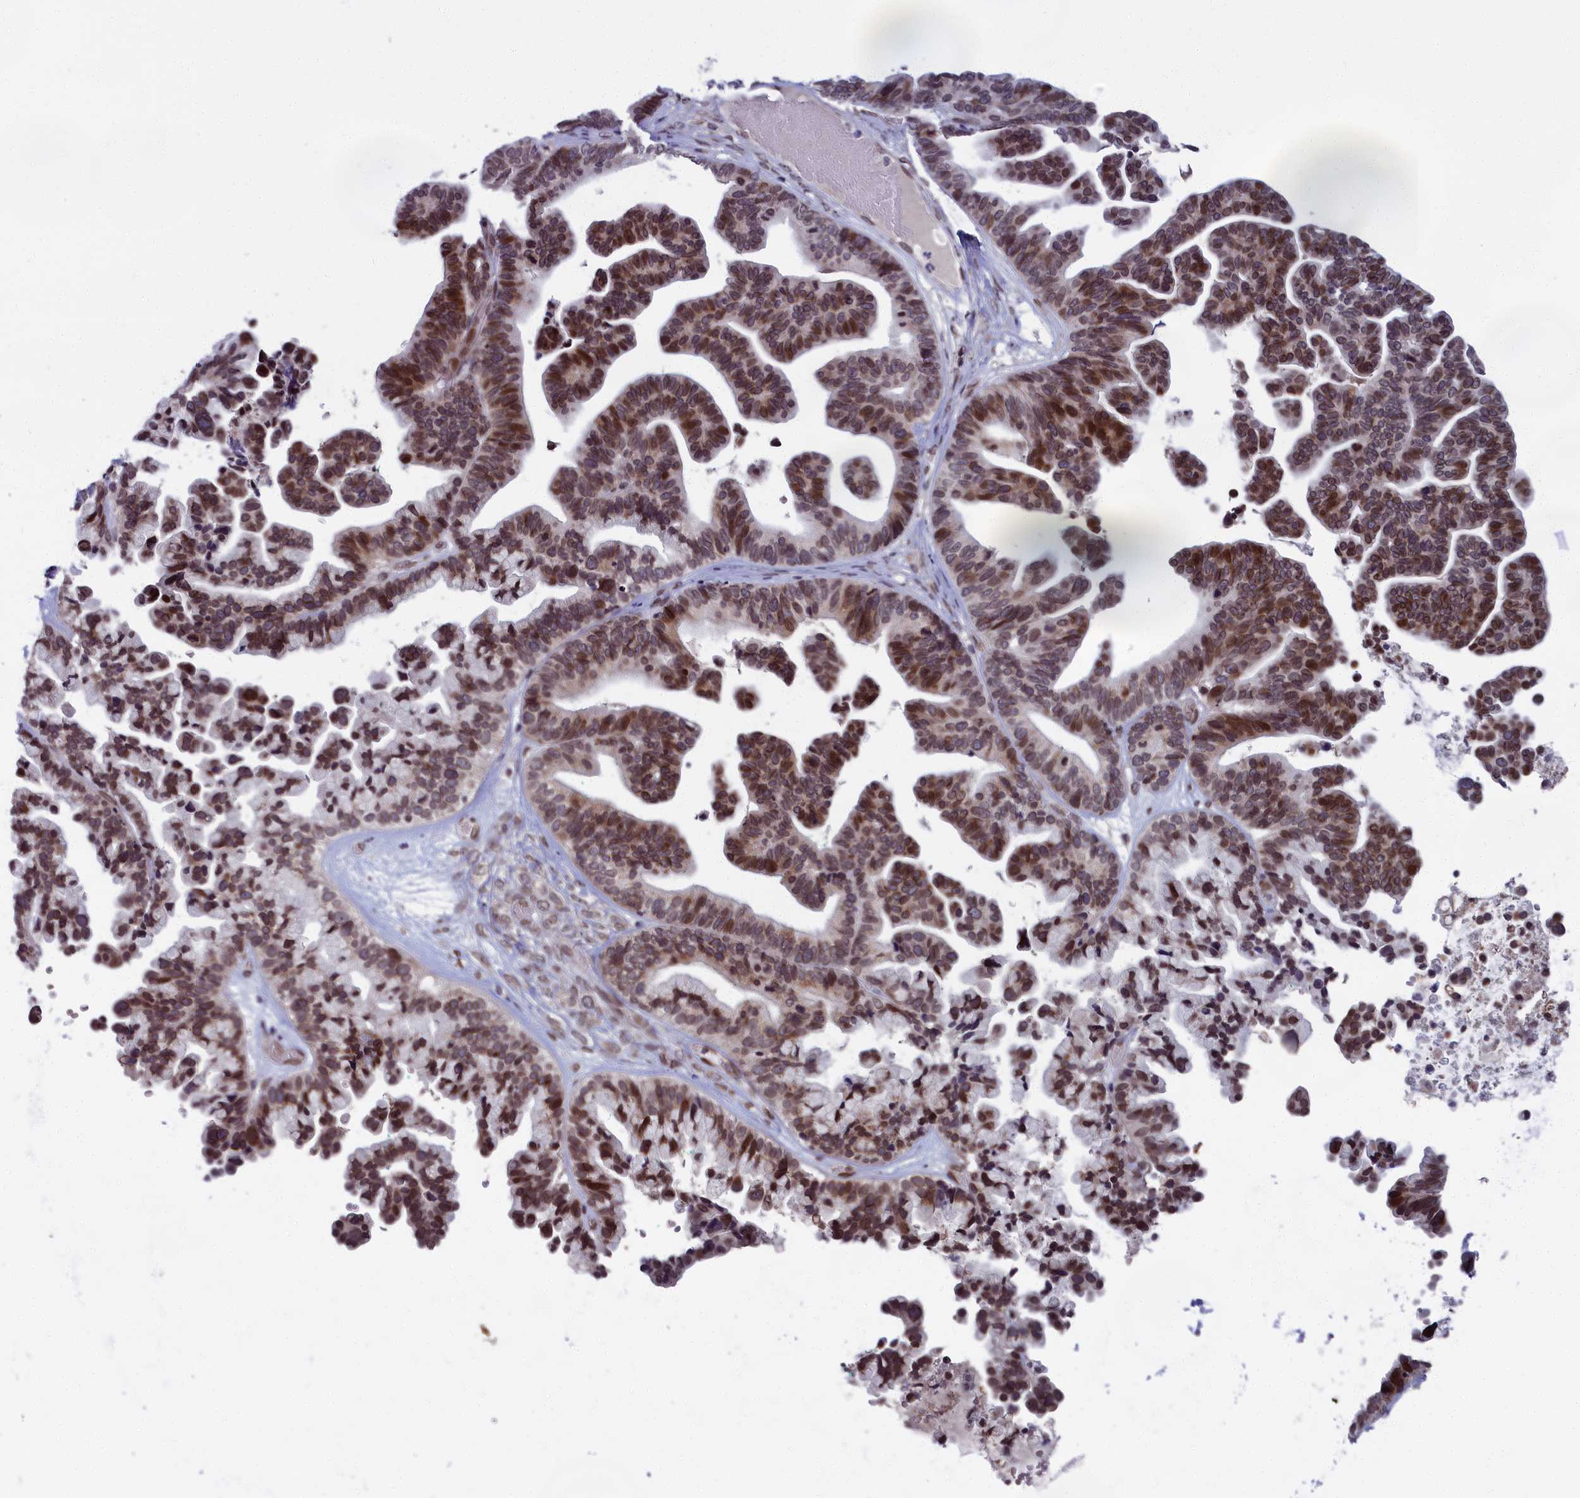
{"staining": {"intensity": "moderate", "quantity": ">75%", "location": "cytoplasmic/membranous,nuclear"}, "tissue": "ovarian cancer", "cell_type": "Tumor cells", "image_type": "cancer", "snomed": [{"axis": "morphology", "description": "Cystadenocarcinoma, serous, NOS"}, {"axis": "topography", "description": "Ovary"}], "caption": "Protein staining of ovarian cancer tissue exhibits moderate cytoplasmic/membranous and nuclear expression in about >75% of tumor cells.", "gene": "GPSM1", "patient": {"sex": "female", "age": 56}}